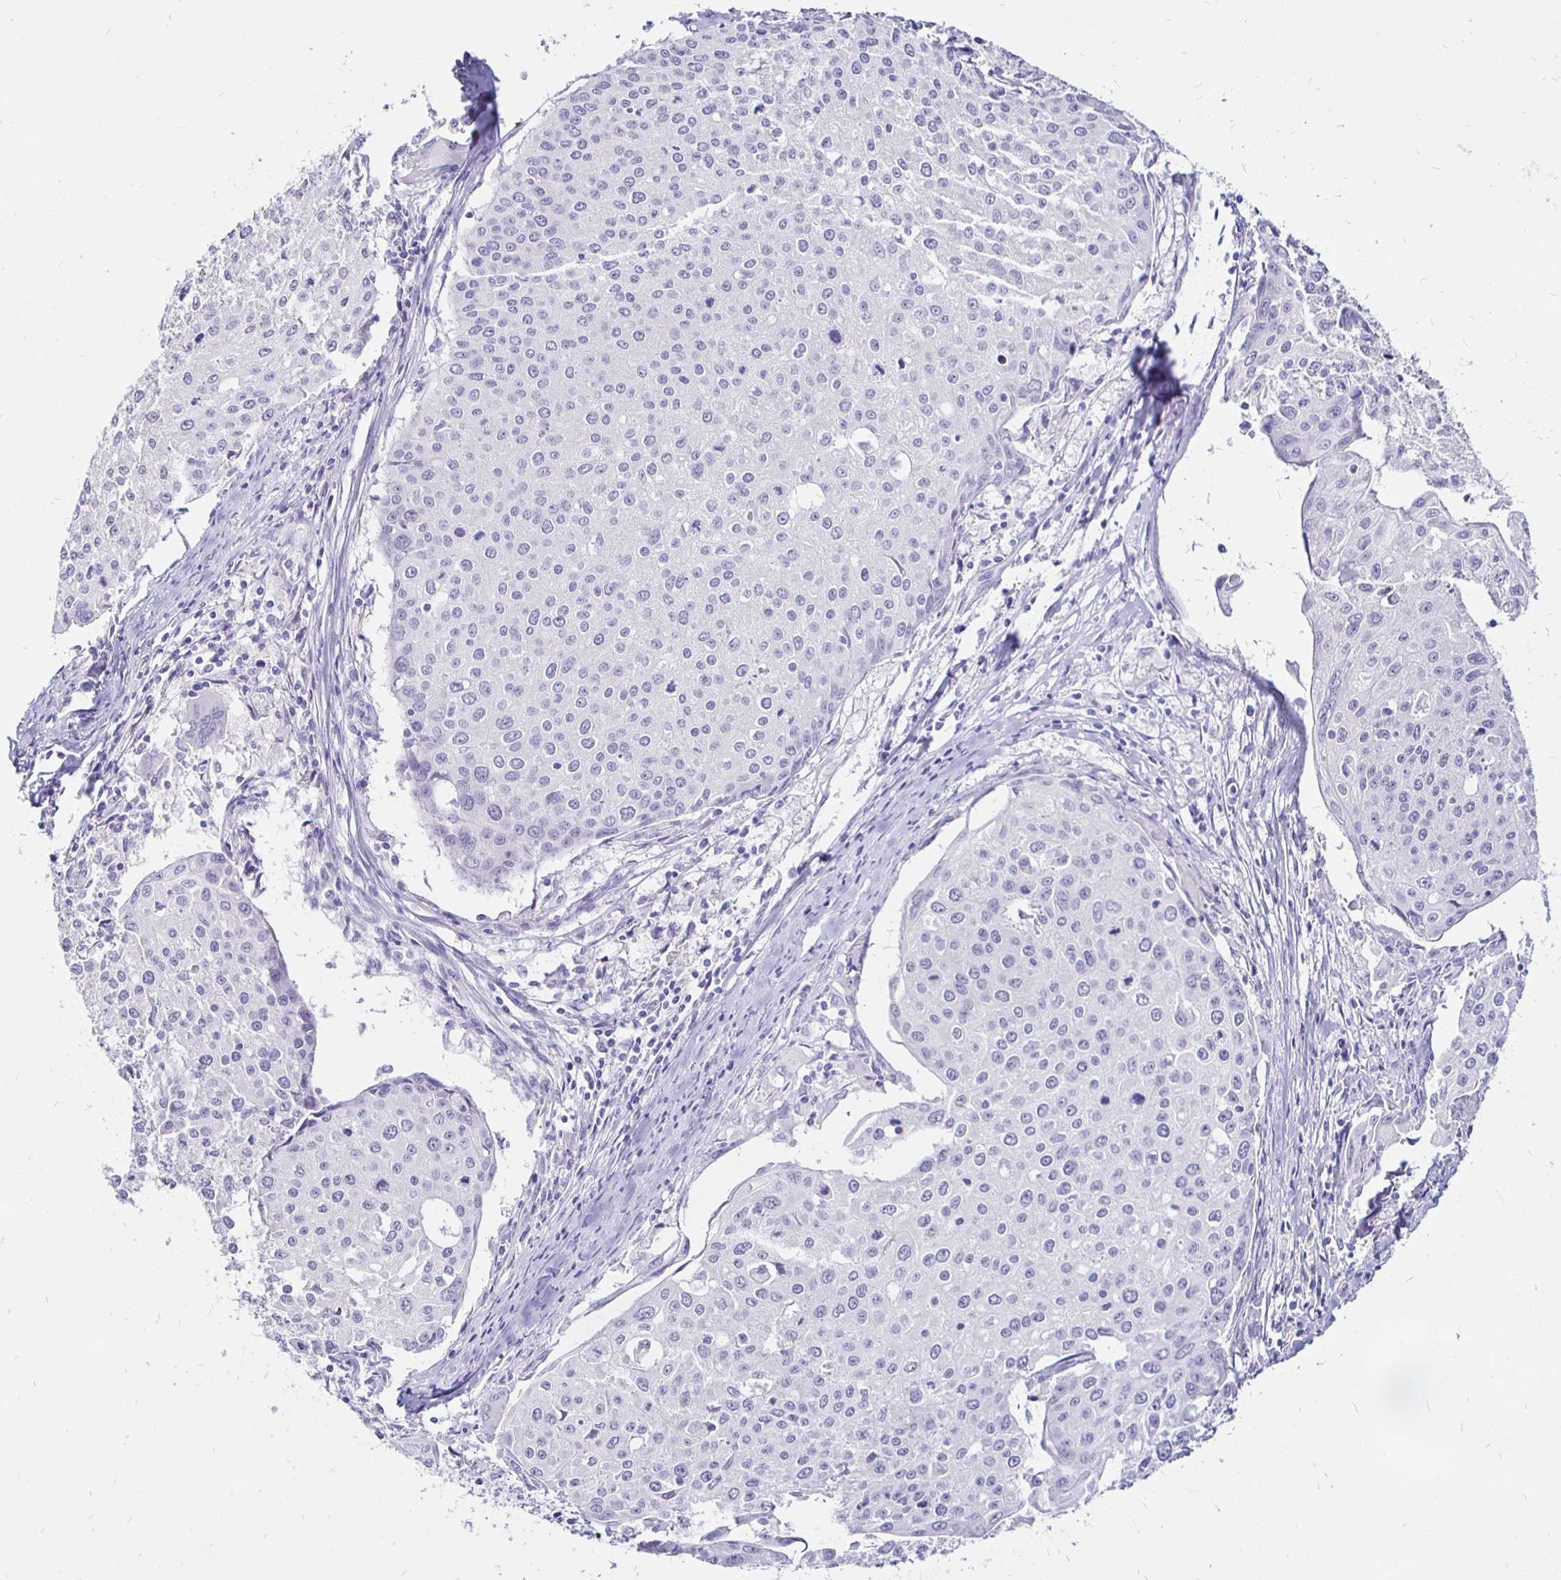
{"staining": {"intensity": "negative", "quantity": "none", "location": "none"}, "tissue": "cervical cancer", "cell_type": "Tumor cells", "image_type": "cancer", "snomed": [{"axis": "morphology", "description": "Squamous cell carcinoma, NOS"}, {"axis": "topography", "description": "Cervix"}], "caption": "Squamous cell carcinoma (cervical) was stained to show a protein in brown. There is no significant expression in tumor cells. (DAB (3,3'-diaminobenzidine) IHC visualized using brightfield microscopy, high magnification).", "gene": "IRGC", "patient": {"sex": "female", "age": 38}}